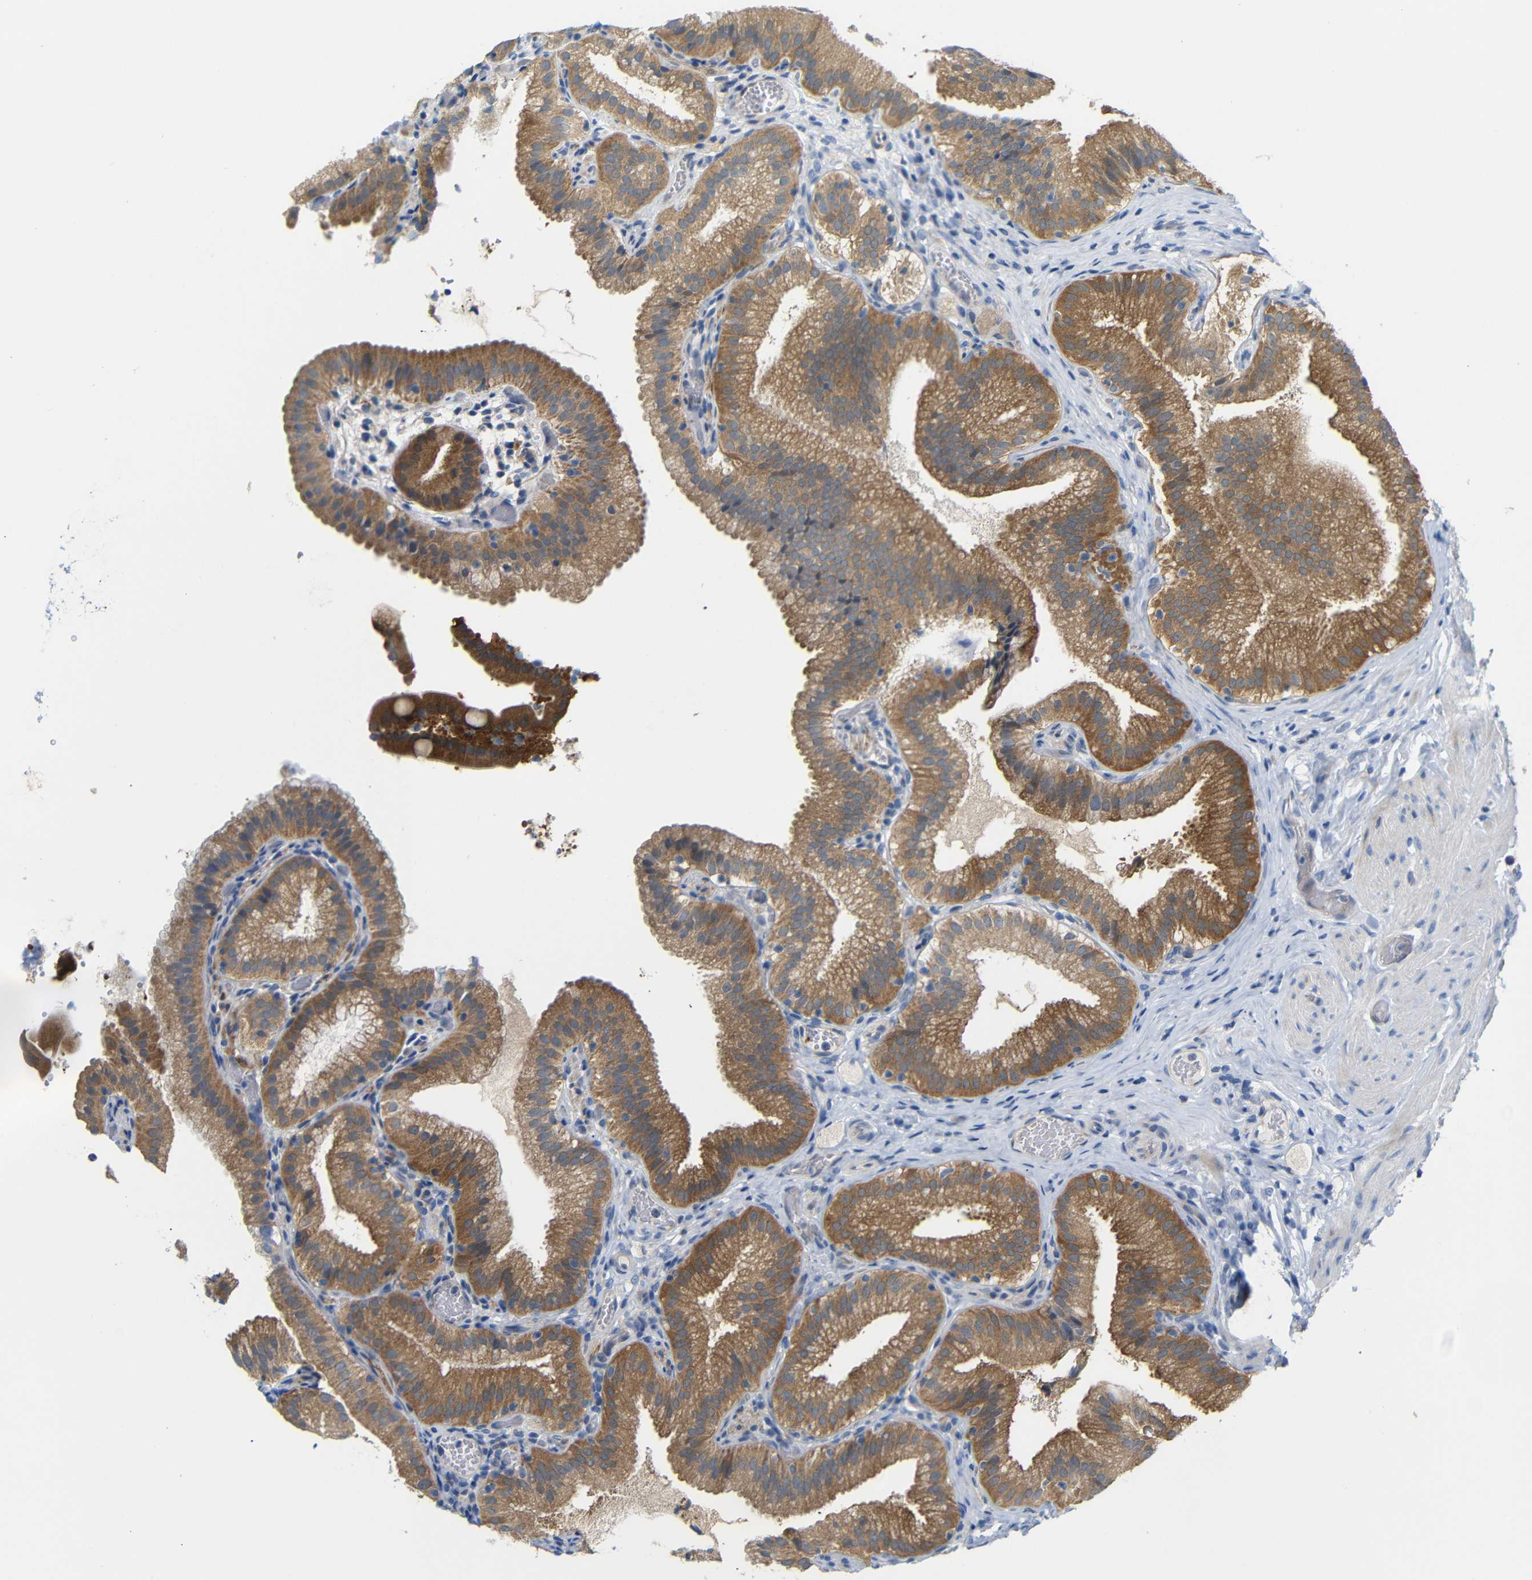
{"staining": {"intensity": "moderate", "quantity": ">75%", "location": "cytoplasmic/membranous"}, "tissue": "gallbladder", "cell_type": "Glandular cells", "image_type": "normal", "snomed": [{"axis": "morphology", "description": "Normal tissue, NOS"}, {"axis": "topography", "description": "Gallbladder"}], "caption": "A medium amount of moderate cytoplasmic/membranous positivity is appreciated in about >75% of glandular cells in unremarkable gallbladder. The staining was performed using DAB (3,3'-diaminobenzidine) to visualize the protein expression in brown, while the nuclei were stained in blue with hematoxylin (Magnification: 20x).", "gene": "TBC1D32", "patient": {"sex": "male", "age": 54}}